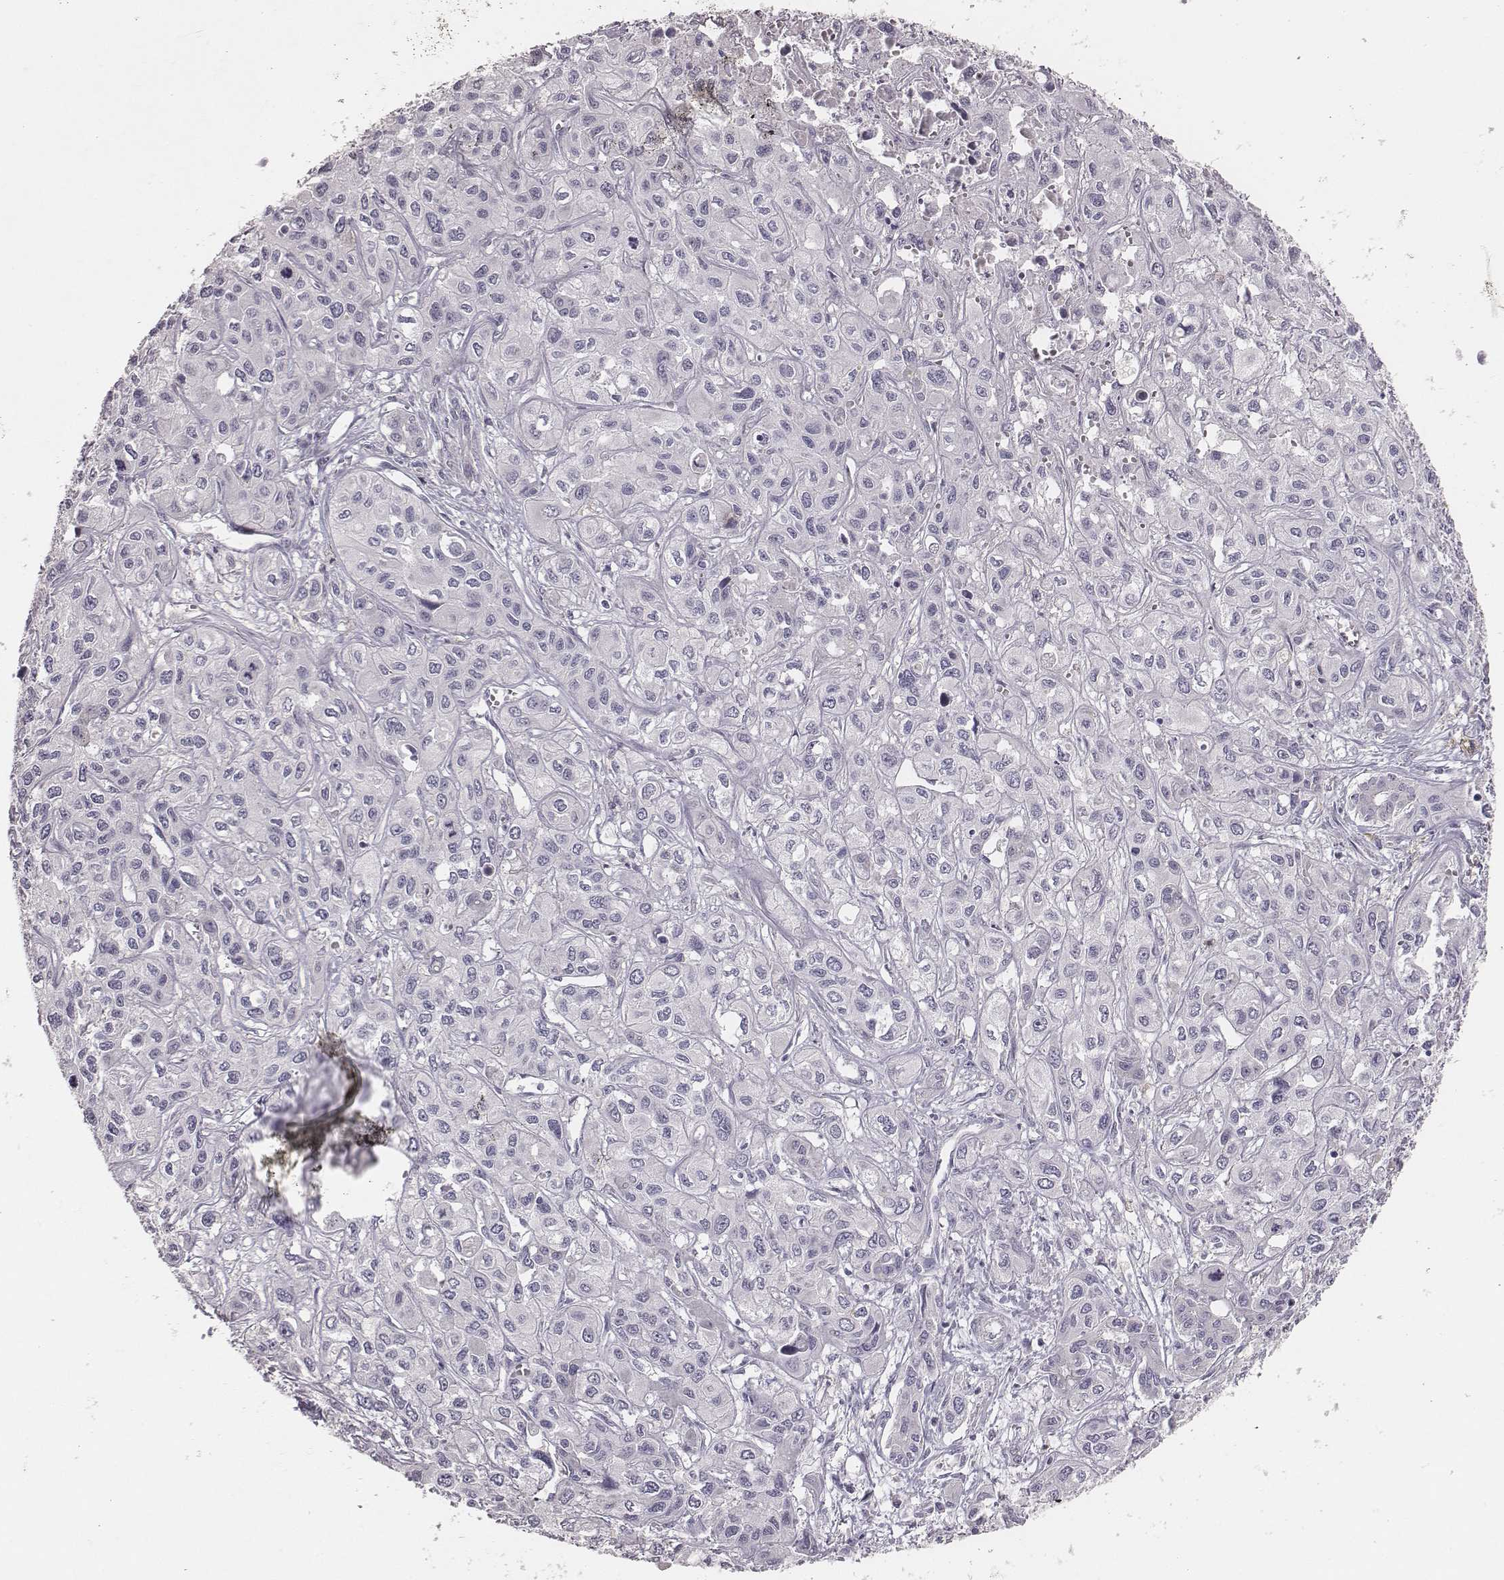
{"staining": {"intensity": "negative", "quantity": "none", "location": "none"}, "tissue": "liver cancer", "cell_type": "Tumor cells", "image_type": "cancer", "snomed": [{"axis": "morphology", "description": "Cholangiocarcinoma"}, {"axis": "topography", "description": "Liver"}], "caption": "Immunohistochemical staining of human liver cancer (cholangiocarcinoma) shows no significant staining in tumor cells.", "gene": "MYH6", "patient": {"sex": "female", "age": 66}}